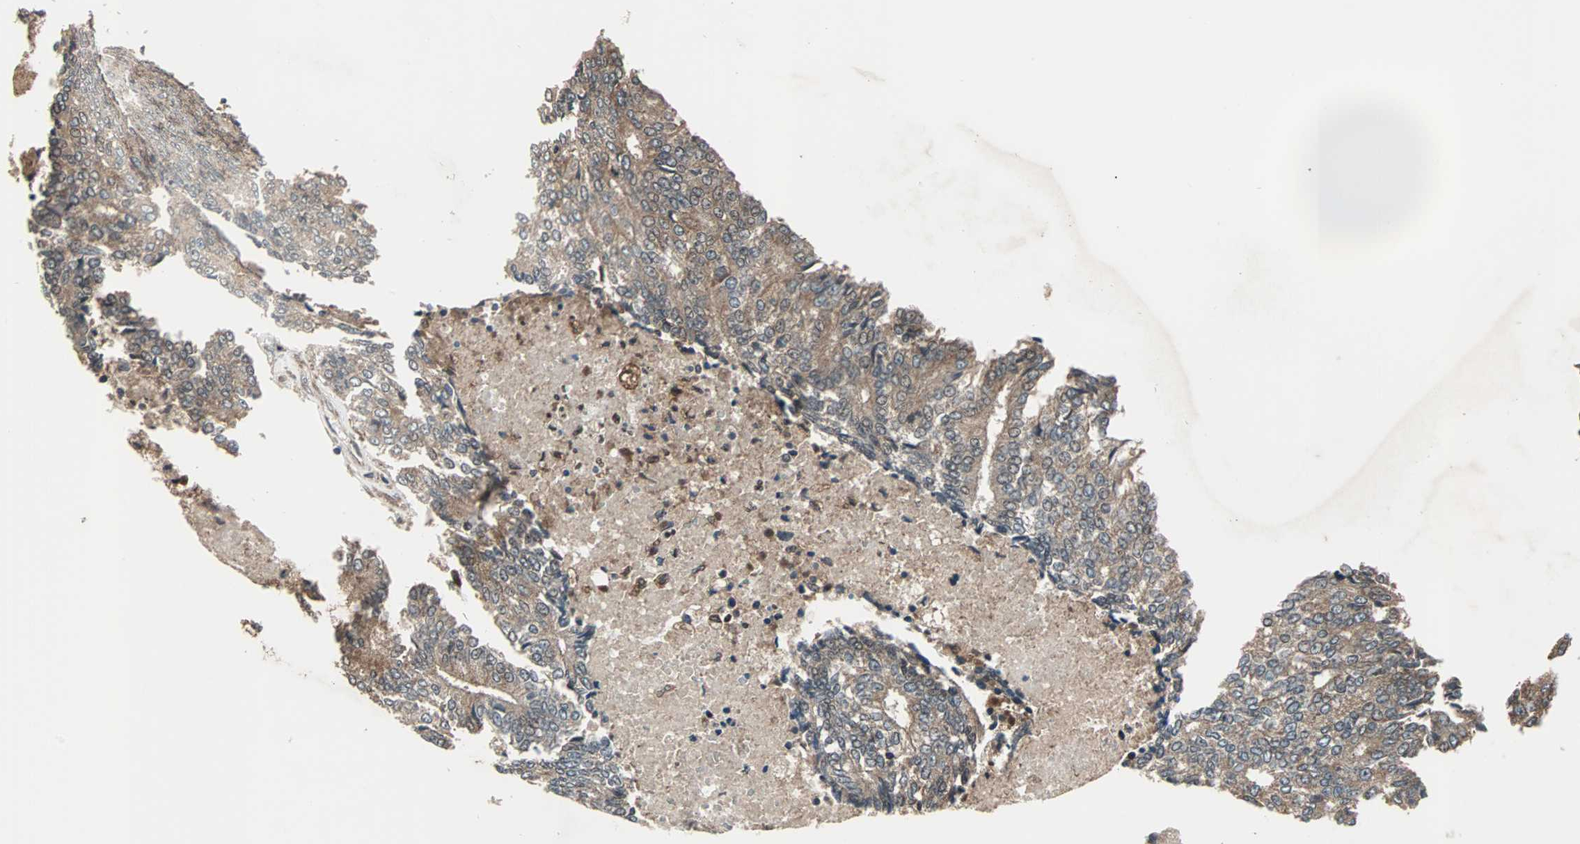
{"staining": {"intensity": "moderate", "quantity": ">75%", "location": "cytoplasmic/membranous"}, "tissue": "prostate cancer", "cell_type": "Tumor cells", "image_type": "cancer", "snomed": [{"axis": "morphology", "description": "Adenocarcinoma, High grade"}, {"axis": "topography", "description": "Prostate"}], "caption": "Moderate cytoplasmic/membranous staining for a protein is appreciated in about >75% of tumor cells of prostate cancer using IHC.", "gene": "RAB7A", "patient": {"sex": "male", "age": 55}}